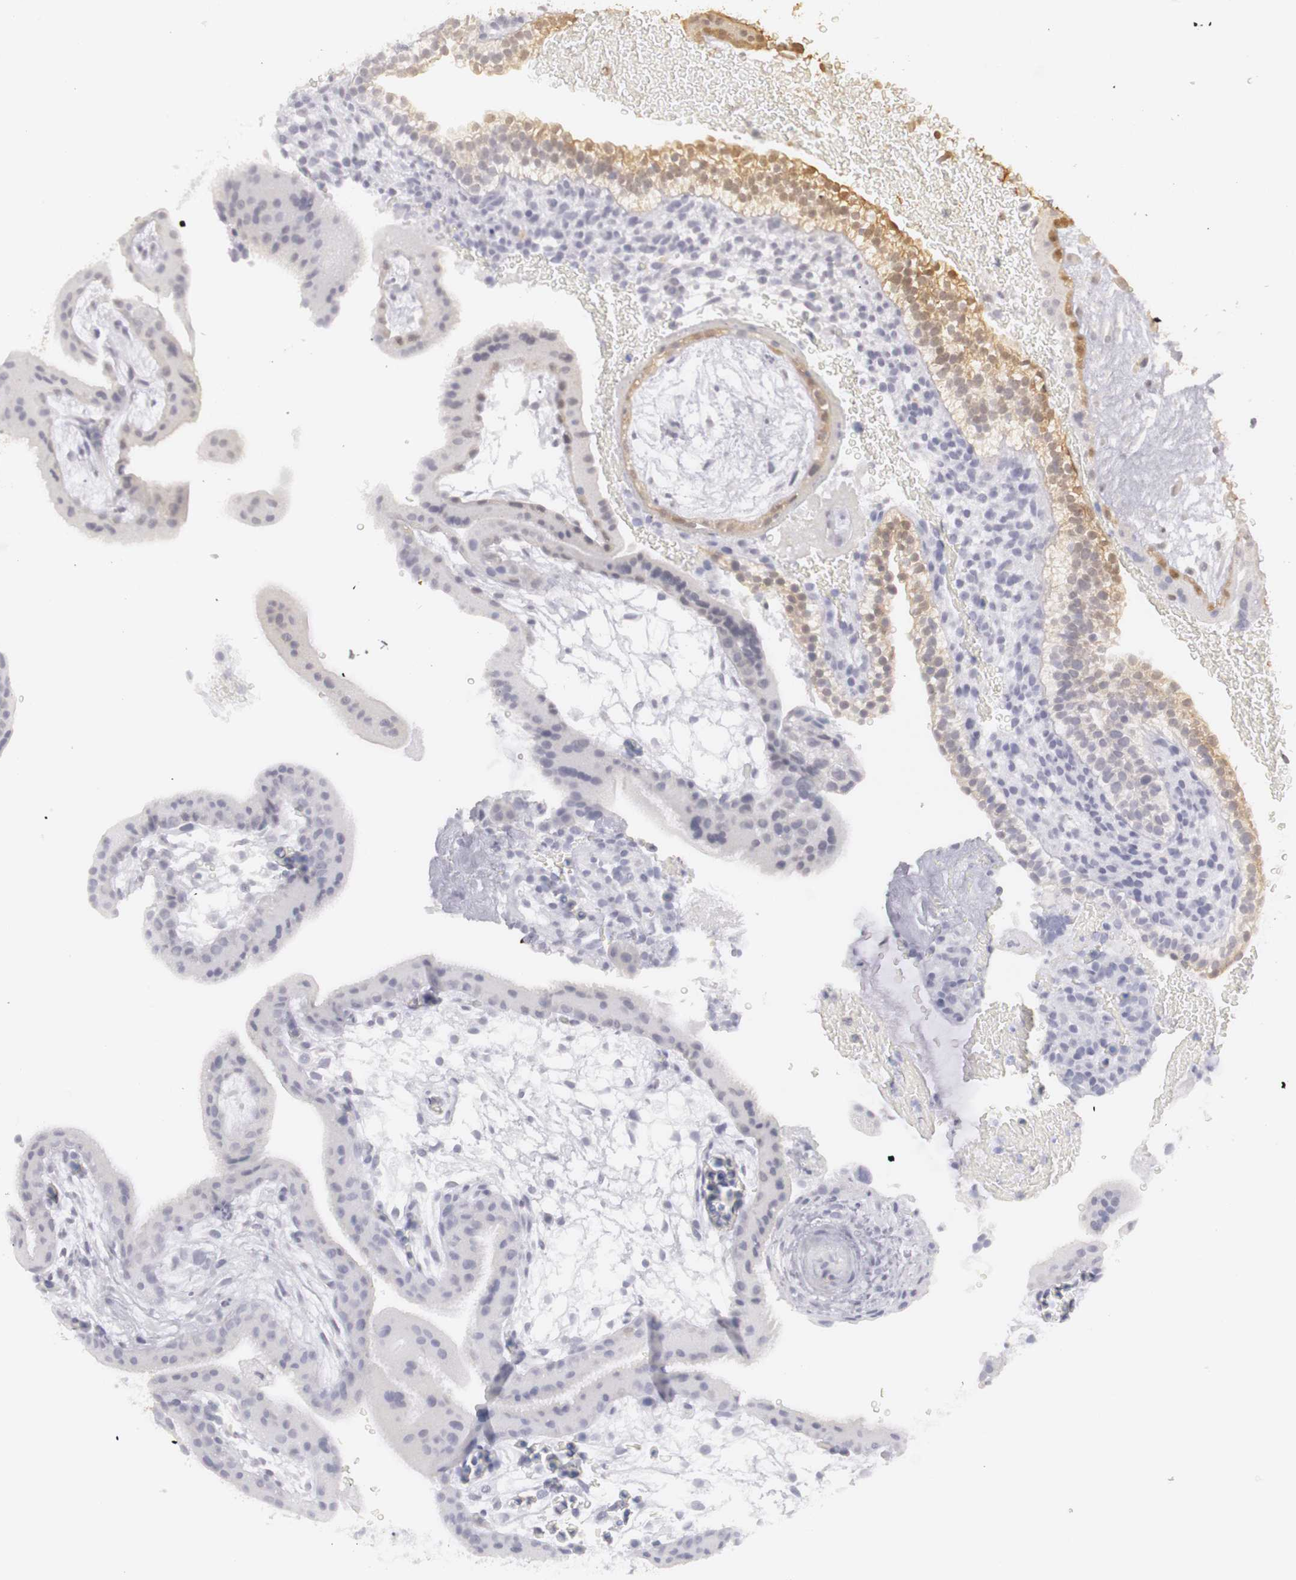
{"staining": {"intensity": "strong", "quantity": ">75%", "location": "cytoplasmic/membranous,nuclear"}, "tissue": "placenta", "cell_type": "Trophoblastic cells", "image_type": "normal", "snomed": [{"axis": "morphology", "description": "Normal tissue, NOS"}, {"axis": "topography", "description": "Placenta"}], "caption": "Trophoblastic cells show high levels of strong cytoplasmic/membranous,nuclear expression in approximately >75% of cells in normal placenta.", "gene": "PLEKHA1", "patient": {"sex": "female", "age": 19}}